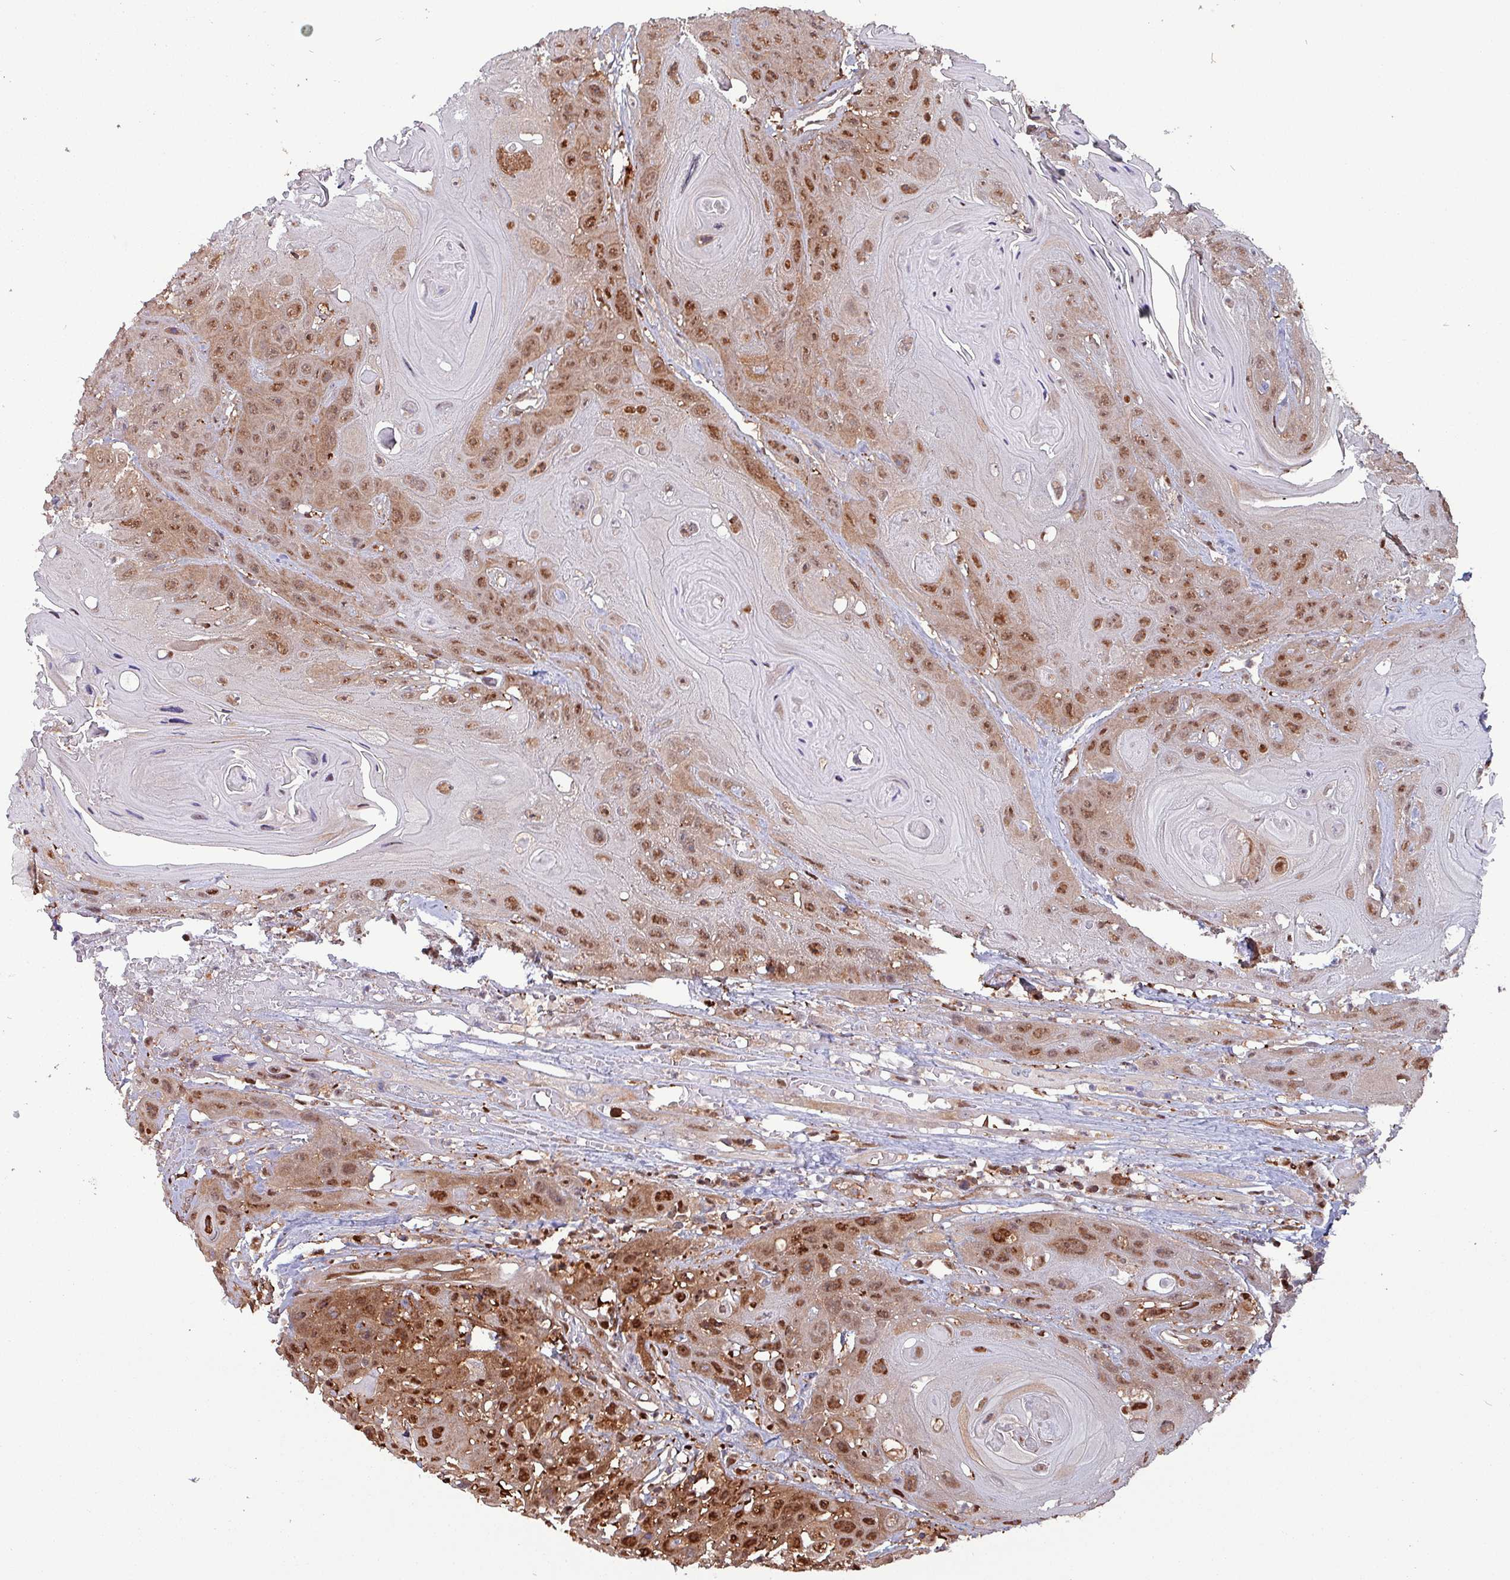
{"staining": {"intensity": "moderate", "quantity": ">75%", "location": "cytoplasmic/membranous,nuclear"}, "tissue": "head and neck cancer", "cell_type": "Tumor cells", "image_type": "cancer", "snomed": [{"axis": "morphology", "description": "Squamous cell carcinoma, NOS"}, {"axis": "topography", "description": "Head-Neck"}], "caption": "Tumor cells reveal medium levels of moderate cytoplasmic/membranous and nuclear staining in approximately >75% of cells in human head and neck squamous cell carcinoma. (DAB (3,3'-diaminobenzidine) IHC with brightfield microscopy, high magnification).", "gene": "PSMB8", "patient": {"sex": "female", "age": 59}}